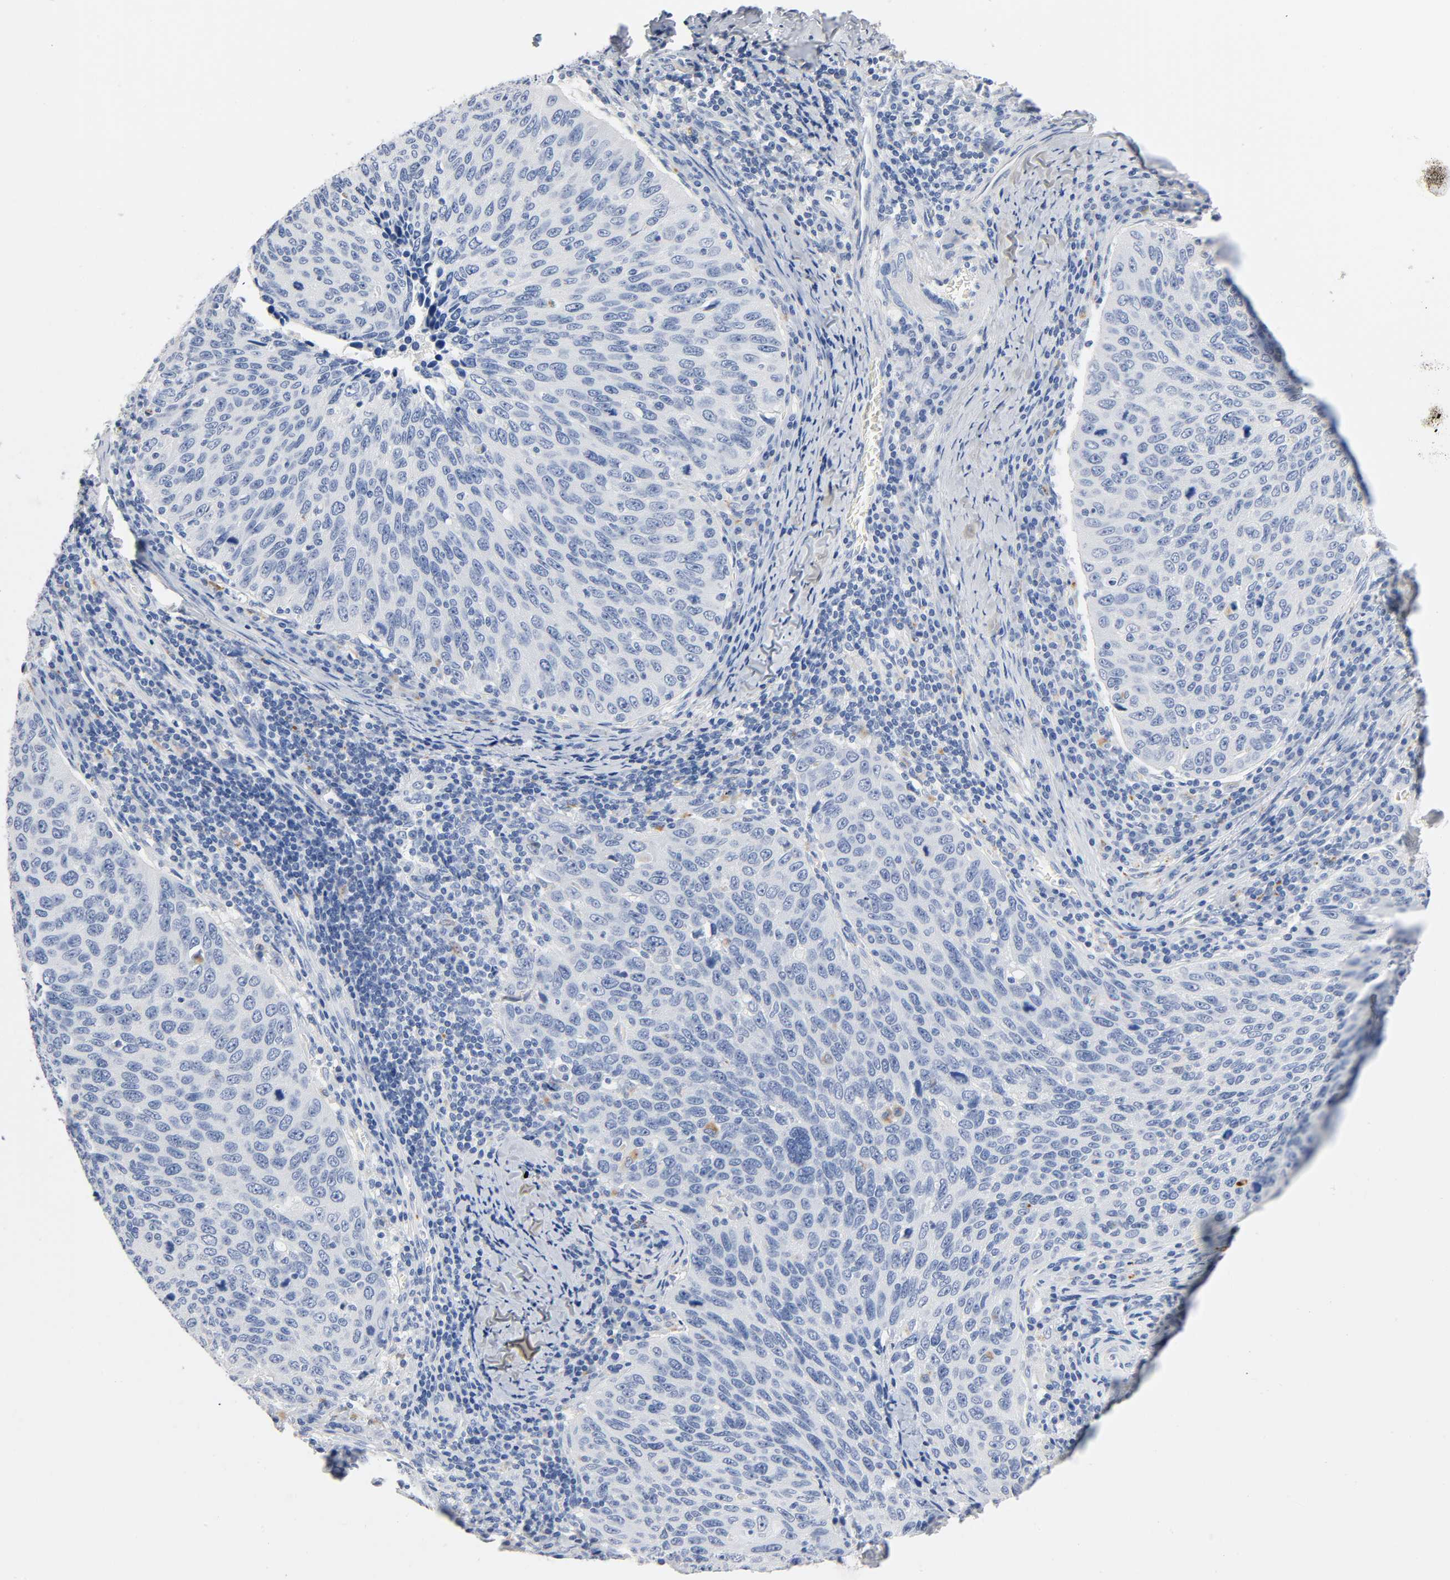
{"staining": {"intensity": "negative", "quantity": "none", "location": "none"}, "tissue": "cervical cancer", "cell_type": "Tumor cells", "image_type": "cancer", "snomed": [{"axis": "morphology", "description": "Squamous cell carcinoma, NOS"}, {"axis": "topography", "description": "Cervix"}], "caption": "A high-resolution image shows IHC staining of cervical cancer (squamous cell carcinoma), which exhibits no significant expression in tumor cells. (DAB IHC with hematoxylin counter stain).", "gene": "PLP1", "patient": {"sex": "female", "age": 53}}